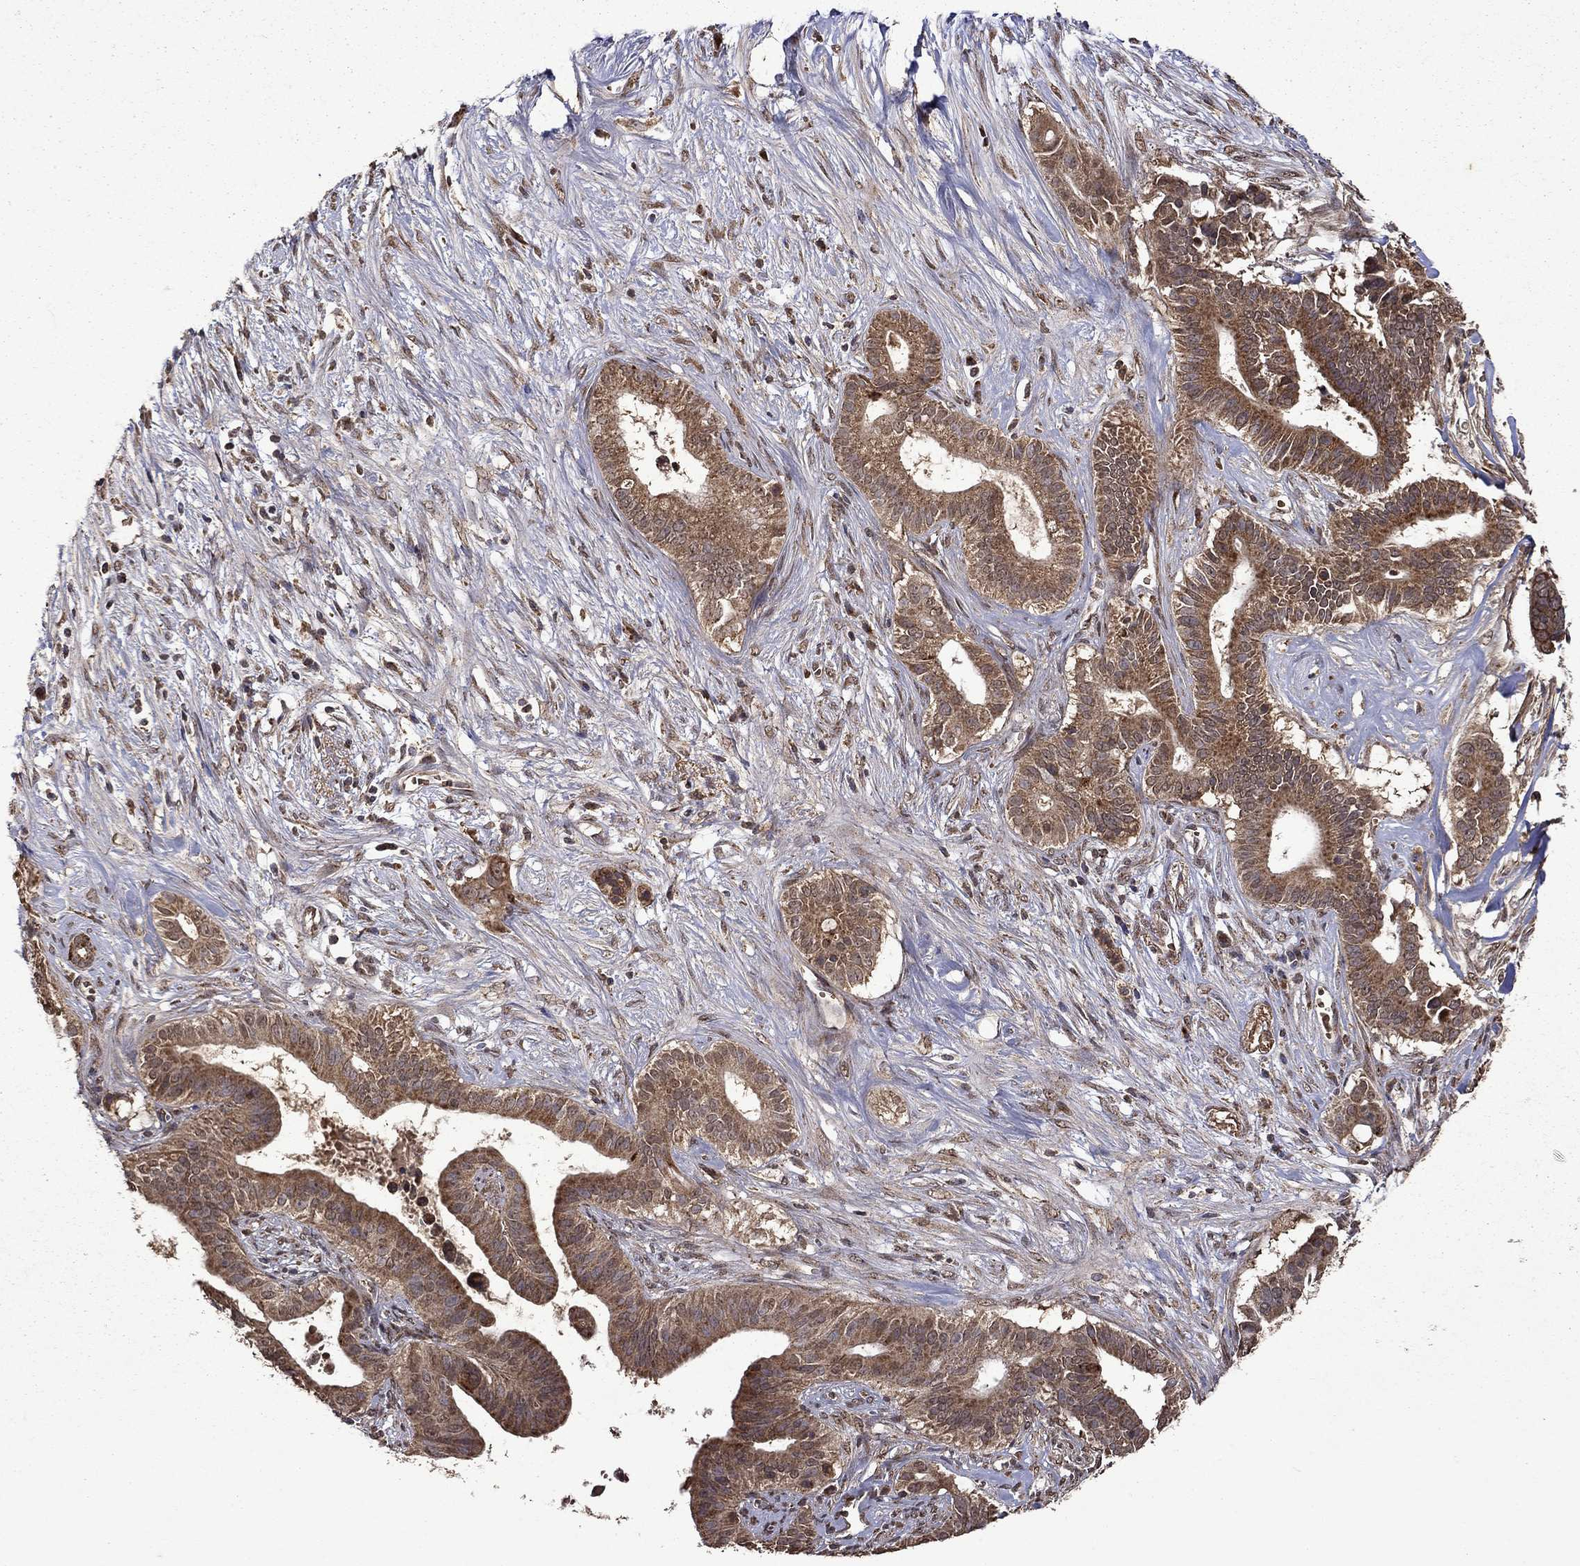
{"staining": {"intensity": "moderate", "quantity": ">75%", "location": "cytoplasmic/membranous"}, "tissue": "pancreatic cancer", "cell_type": "Tumor cells", "image_type": "cancer", "snomed": [{"axis": "morphology", "description": "Adenocarcinoma, NOS"}, {"axis": "topography", "description": "Pancreas"}], "caption": "Protein expression analysis of human pancreatic cancer reveals moderate cytoplasmic/membranous staining in approximately >75% of tumor cells.", "gene": "ITM2B", "patient": {"sex": "male", "age": 61}}